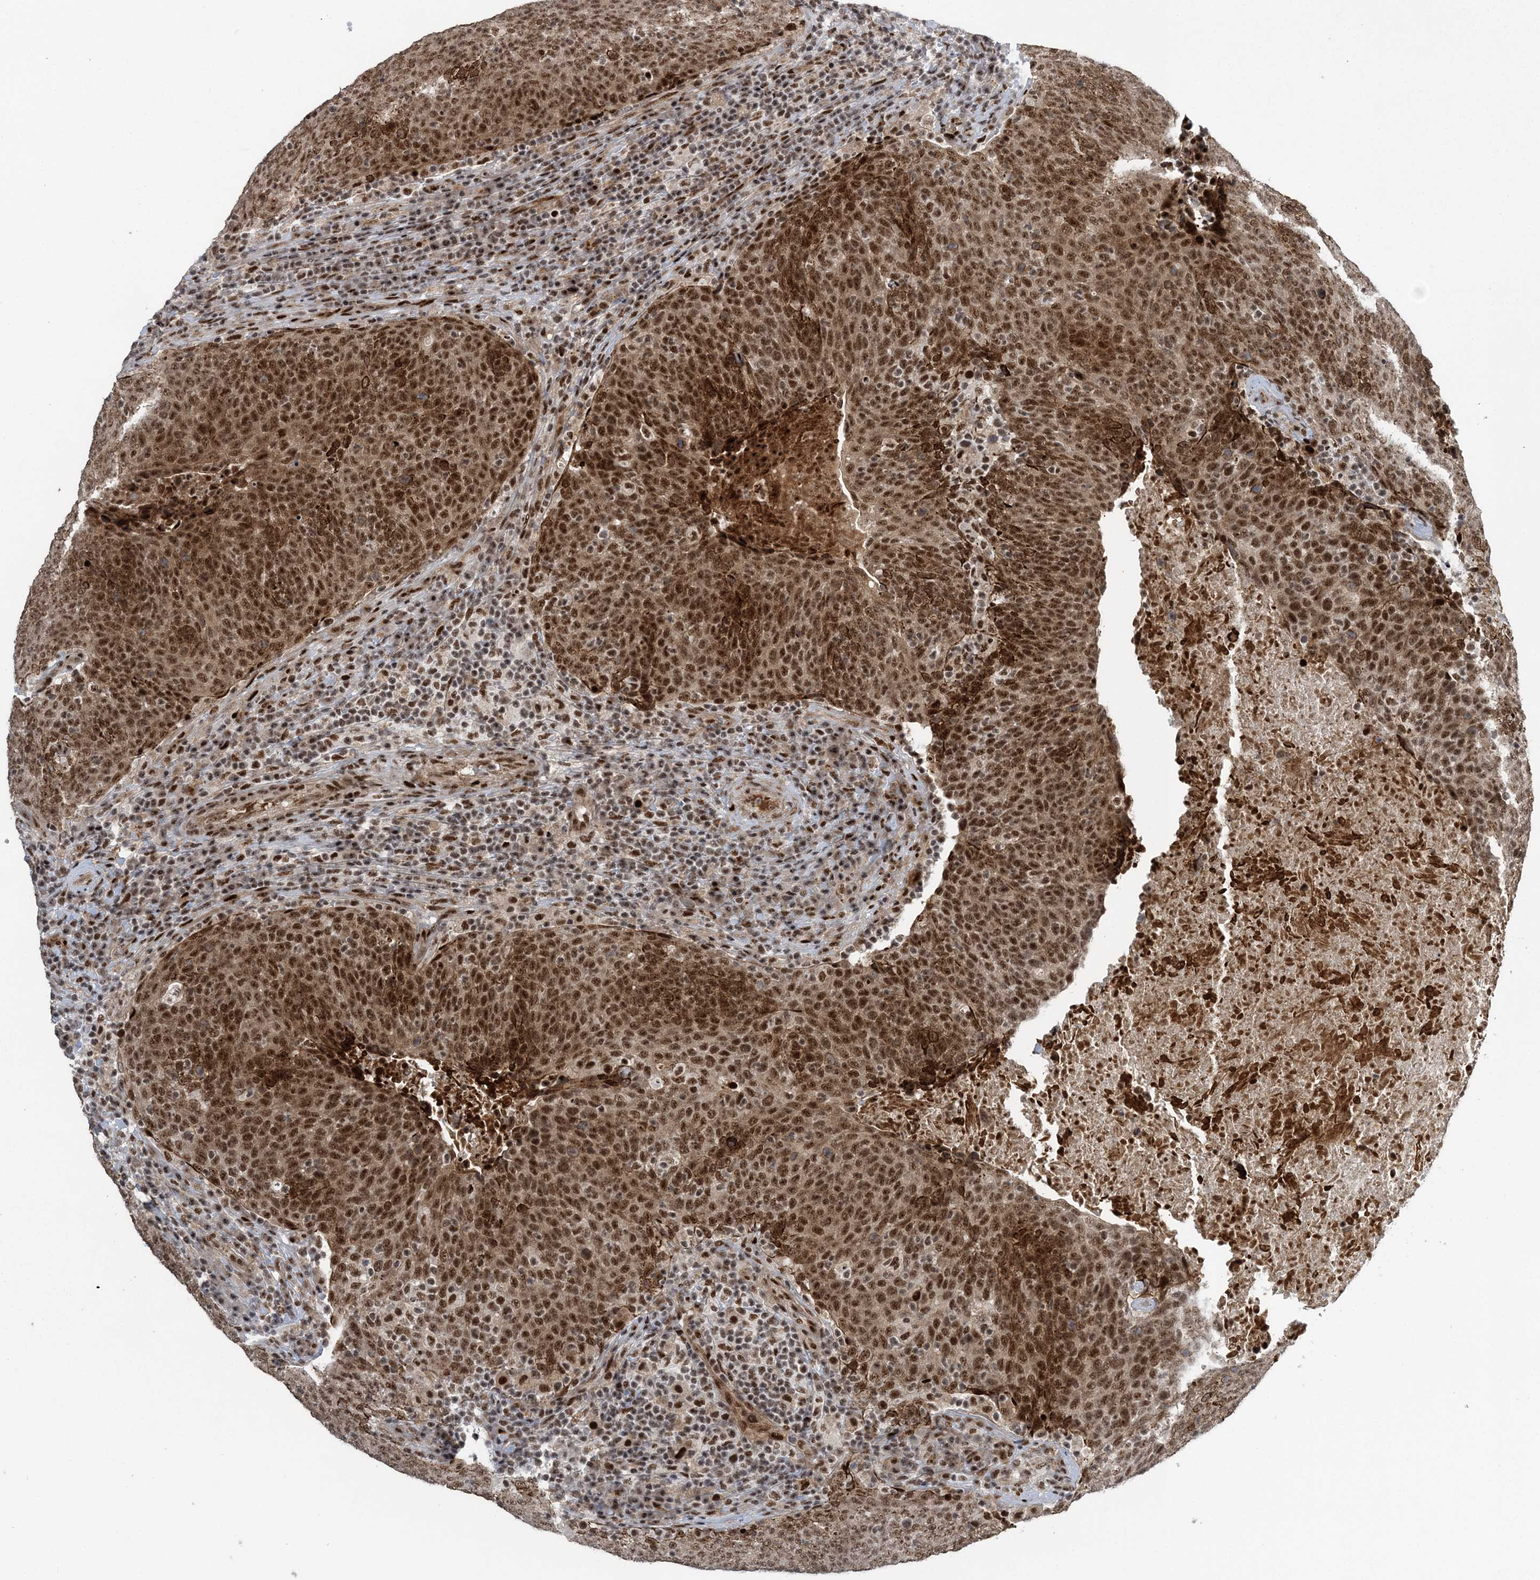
{"staining": {"intensity": "strong", "quantity": ">75%", "location": "cytoplasmic/membranous,nuclear"}, "tissue": "head and neck cancer", "cell_type": "Tumor cells", "image_type": "cancer", "snomed": [{"axis": "morphology", "description": "Squamous cell carcinoma, NOS"}, {"axis": "morphology", "description": "Squamous cell carcinoma, metastatic, NOS"}, {"axis": "topography", "description": "Lymph node"}, {"axis": "topography", "description": "Head-Neck"}], "caption": "Approximately >75% of tumor cells in head and neck cancer exhibit strong cytoplasmic/membranous and nuclear protein staining as visualized by brown immunohistochemical staining.", "gene": "CWC22", "patient": {"sex": "male", "age": 62}}